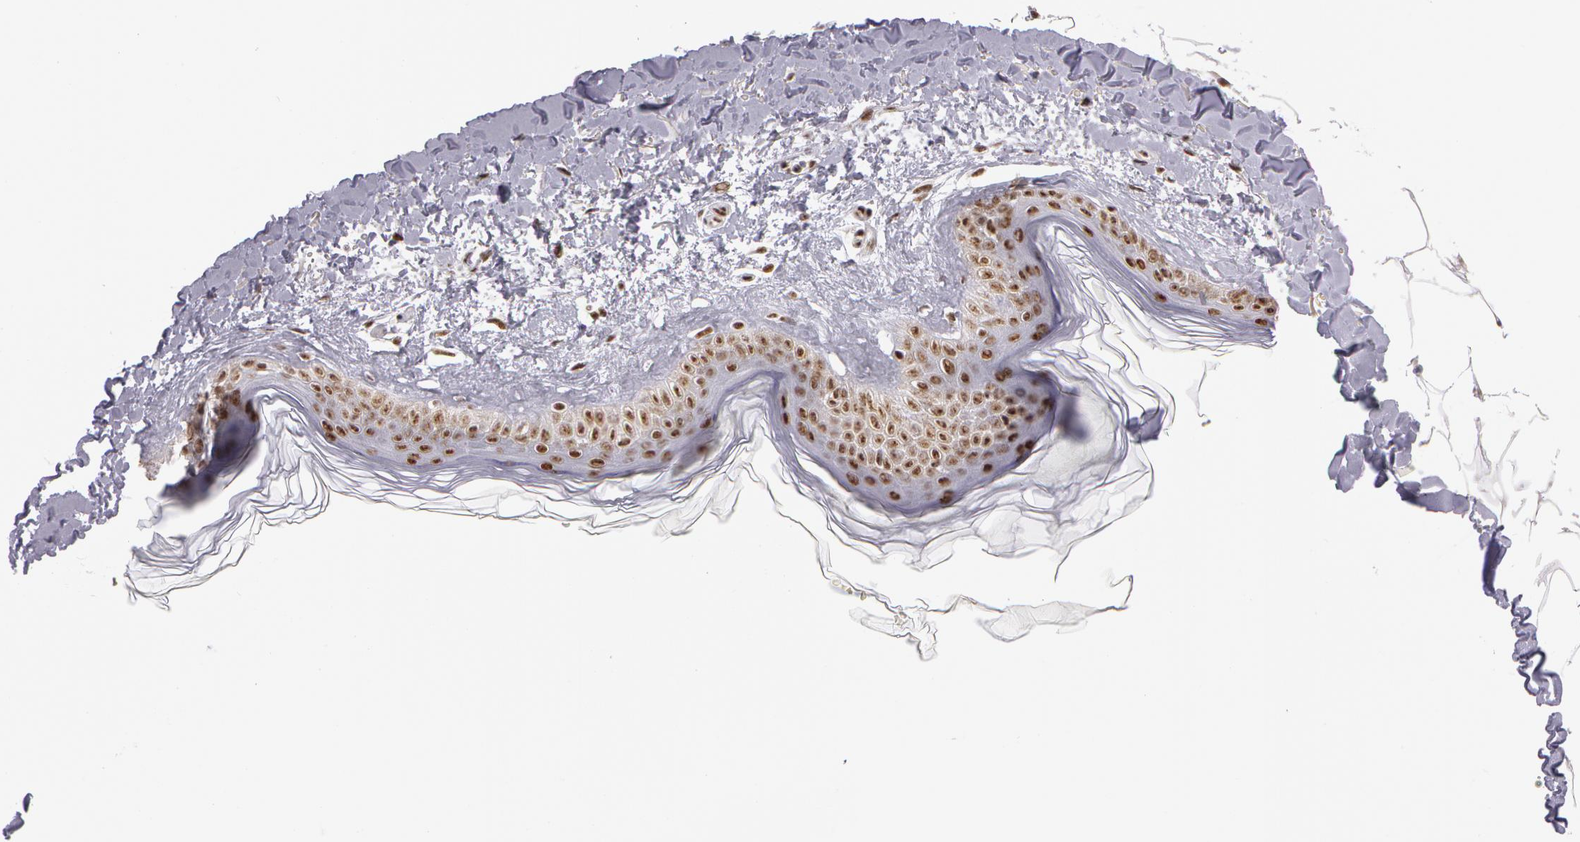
{"staining": {"intensity": "moderate", "quantity": ">75%", "location": "nuclear"}, "tissue": "skin", "cell_type": "Fibroblasts", "image_type": "normal", "snomed": [{"axis": "morphology", "description": "Normal tissue, NOS"}, {"axis": "topography", "description": "Skin"}], "caption": "Immunohistochemistry (IHC) of benign skin displays medium levels of moderate nuclear expression in approximately >75% of fibroblasts. Using DAB (3,3'-diaminobenzidine) (brown) and hematoxylin (blue) stains, captured at high magnification using brightfield microscopy.", "gene": "PNN", "patient": {"sex": "female", "age": 56}}